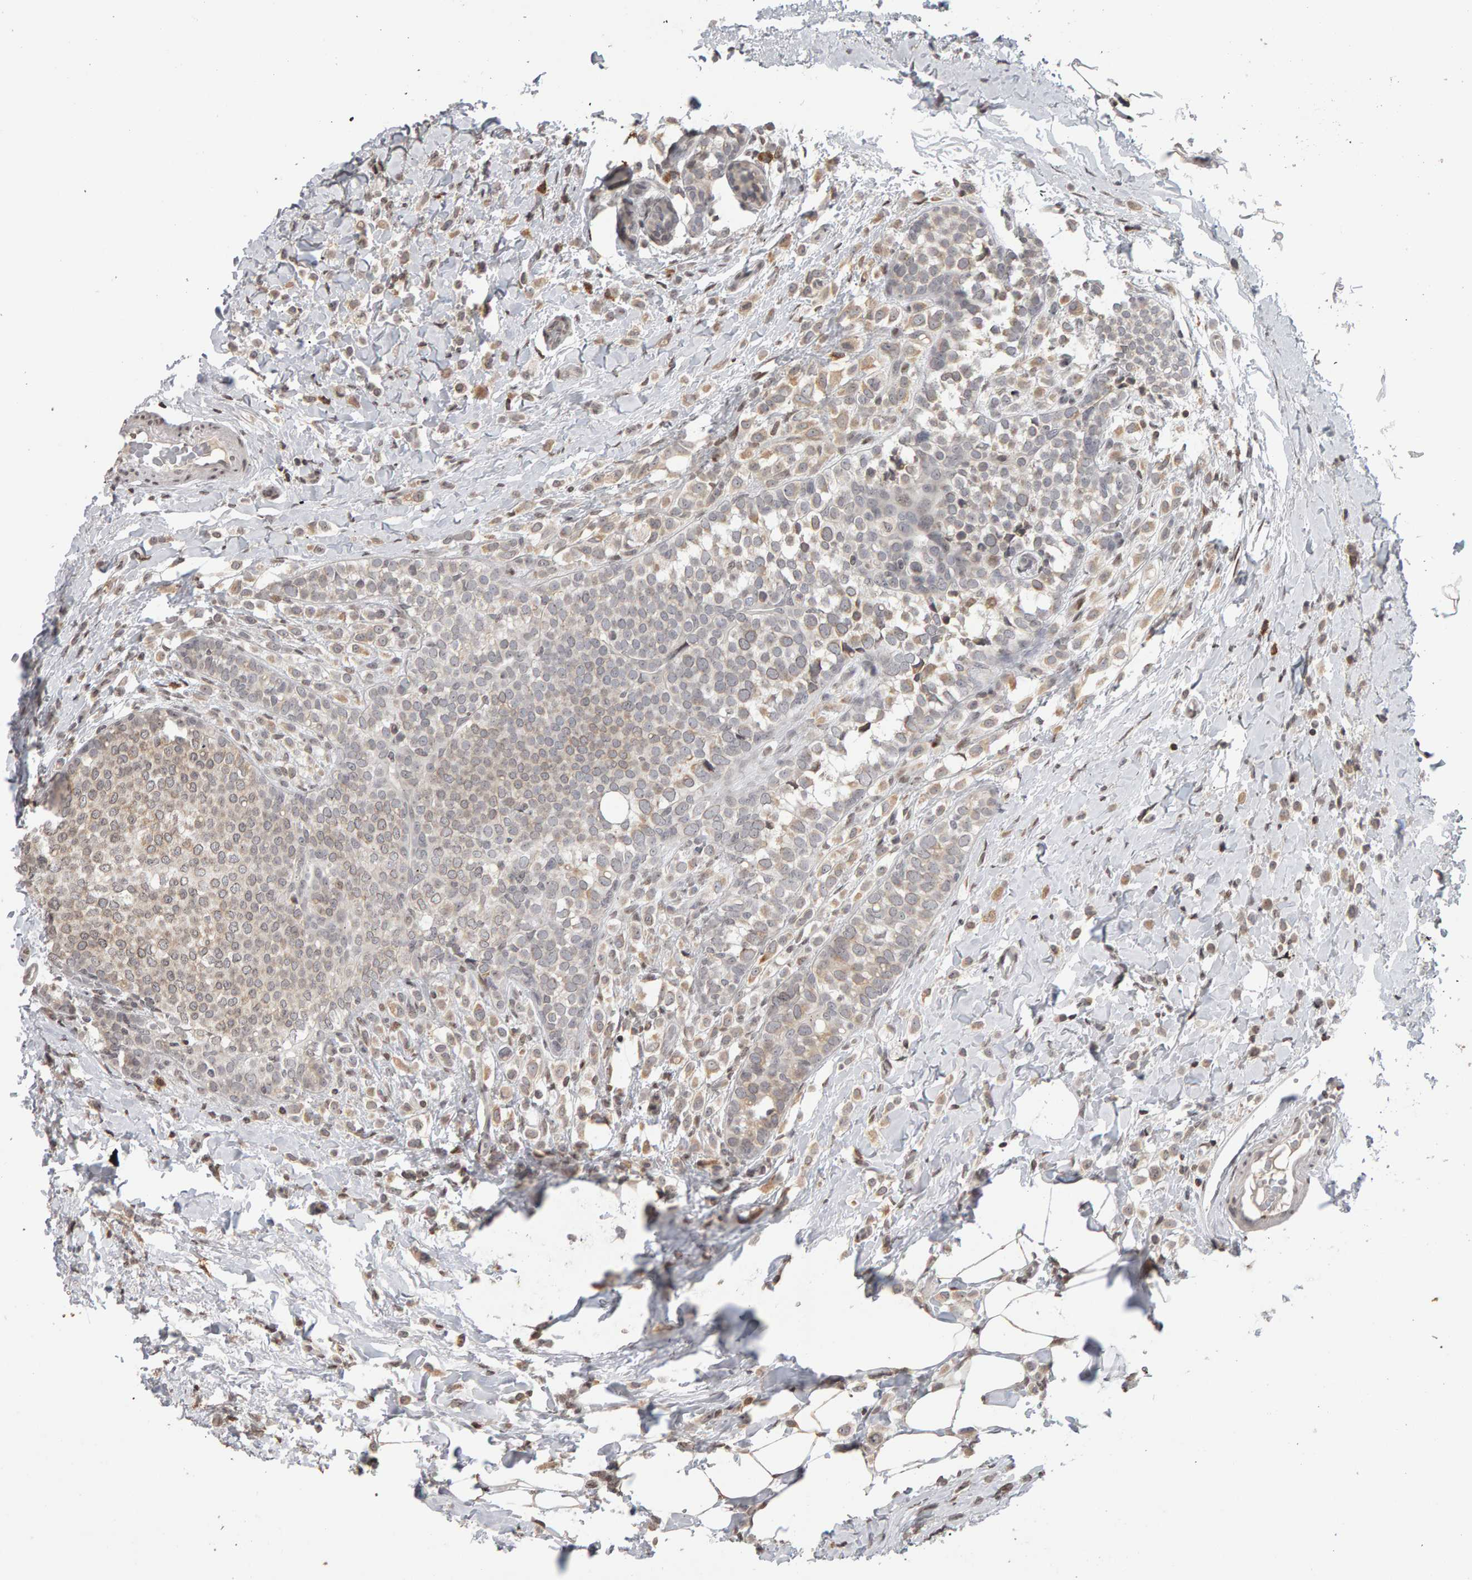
{"staining": {"intensity": "weak", "quantity": "25%-75%", "location": "cytoplasmic/membranous"}, "tissue": "breast cancer", "cell_type": "Tumor cells", "image_type": "cancer", "snomed": [{"axis": "morphology", "description": "Lobular carcinoma"}, {"axis": "topography", "description": "Breast"}], "caption": "Weak cytoplasmic/membranous expression is present in approximately 25%-75% of tumor cells in breast cancer. Ihc stains the protein of interest in brown and the nuclei are stained blue.", "gene": "TRAM1", "patient": {"sex": "female", "age": 50}}